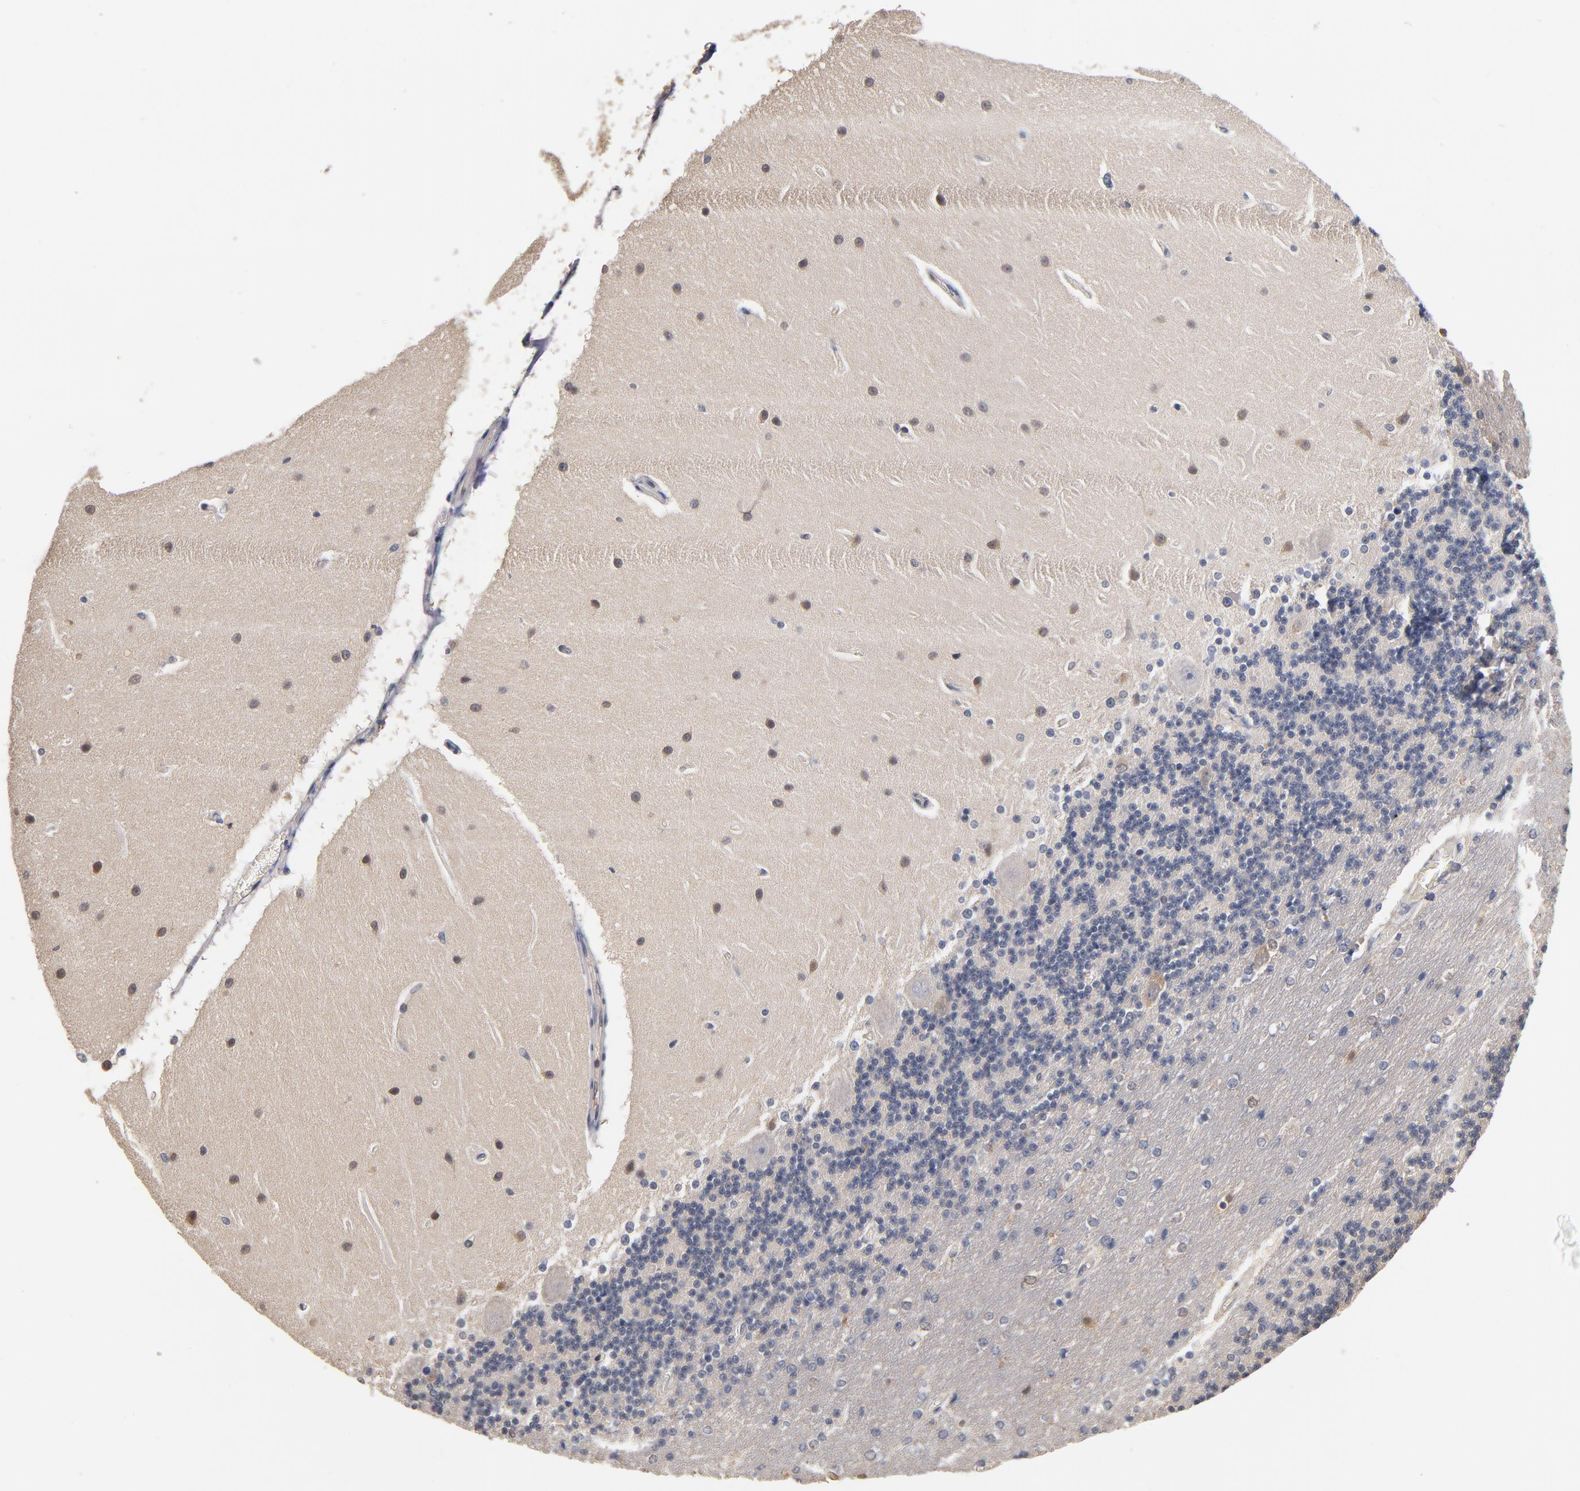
{"staining": {"intensity": "negative", "quantity": "none", "location": "none"}, "tissue": "cerebellum", "cell_type": "Cells in granular layer", "image_type": "normal", "snomed": [{"axis": "morphology", "description": "Normal tissue, NOS"}, {"axis": "topography", "description": "Cerebellum"}], "caption": "Protein analysis of benign cerebellum reveals no significant positivity in cells in granular layer. Nuclei are stained in blue.", "gene": "MIF", "patient": {"sex": "female", "age": 54}}